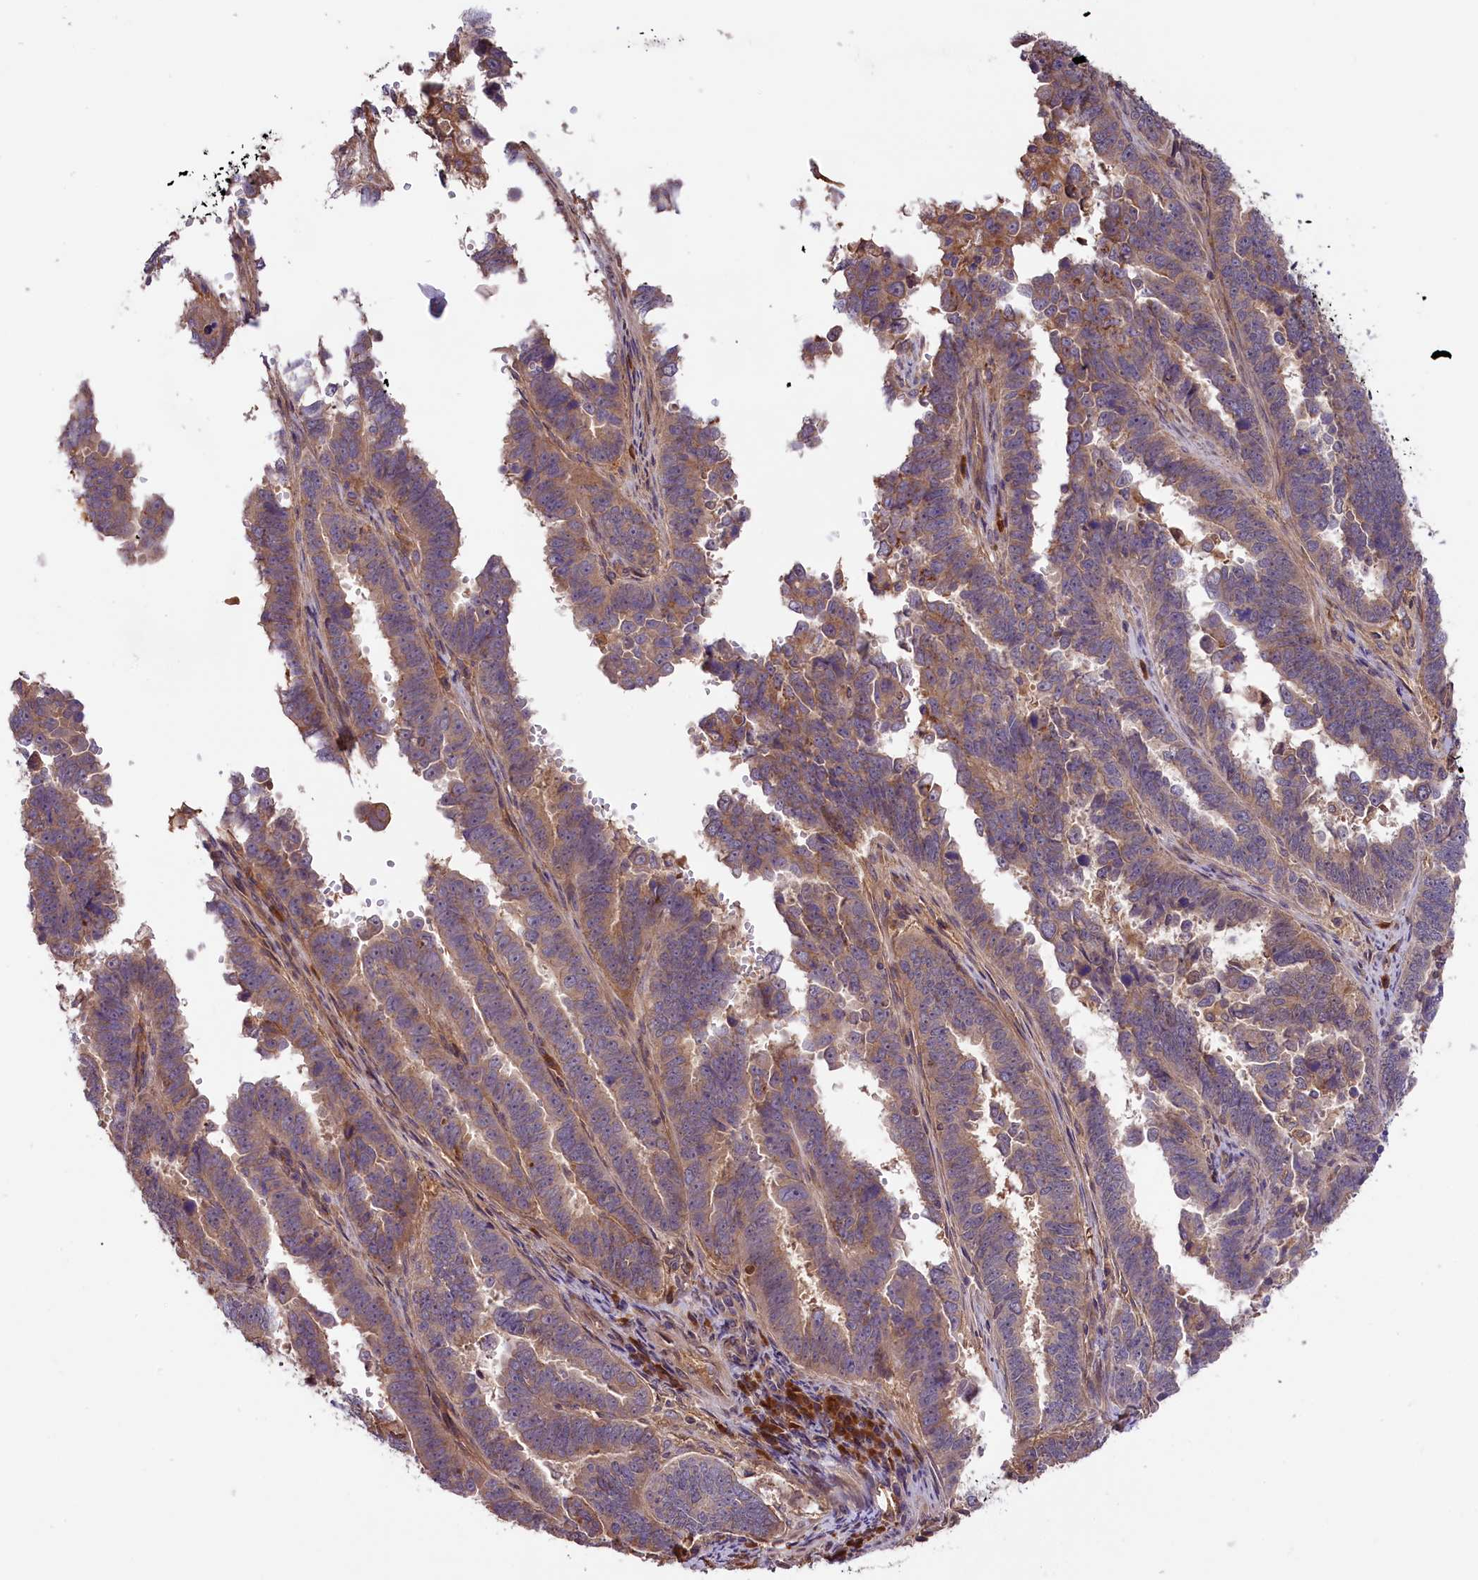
{"staining": {"intensity": "weak", "quantity": "25%-75%", "location": "cytoplasmic/membranous"}, "tissue": "endometrial cancer", "cell_type": "Tumor cells", "image_type": "cancer", "snomed": [{"axis": "morphology", "description": "Adenocarcinoma, NOS"}, {"axis": "topography", "description": "Endometrium"}], "caption": "A brown stain shows weak cytoplasmic/membranous positivity of a protein in human endometrial cancer (adenocarcinoma) tumor cells. The protein of interest is shown in brown color, while the nuclei are stained blue.", "gene": "SETD6", "patient": {"sex": "female", "age": 75}}